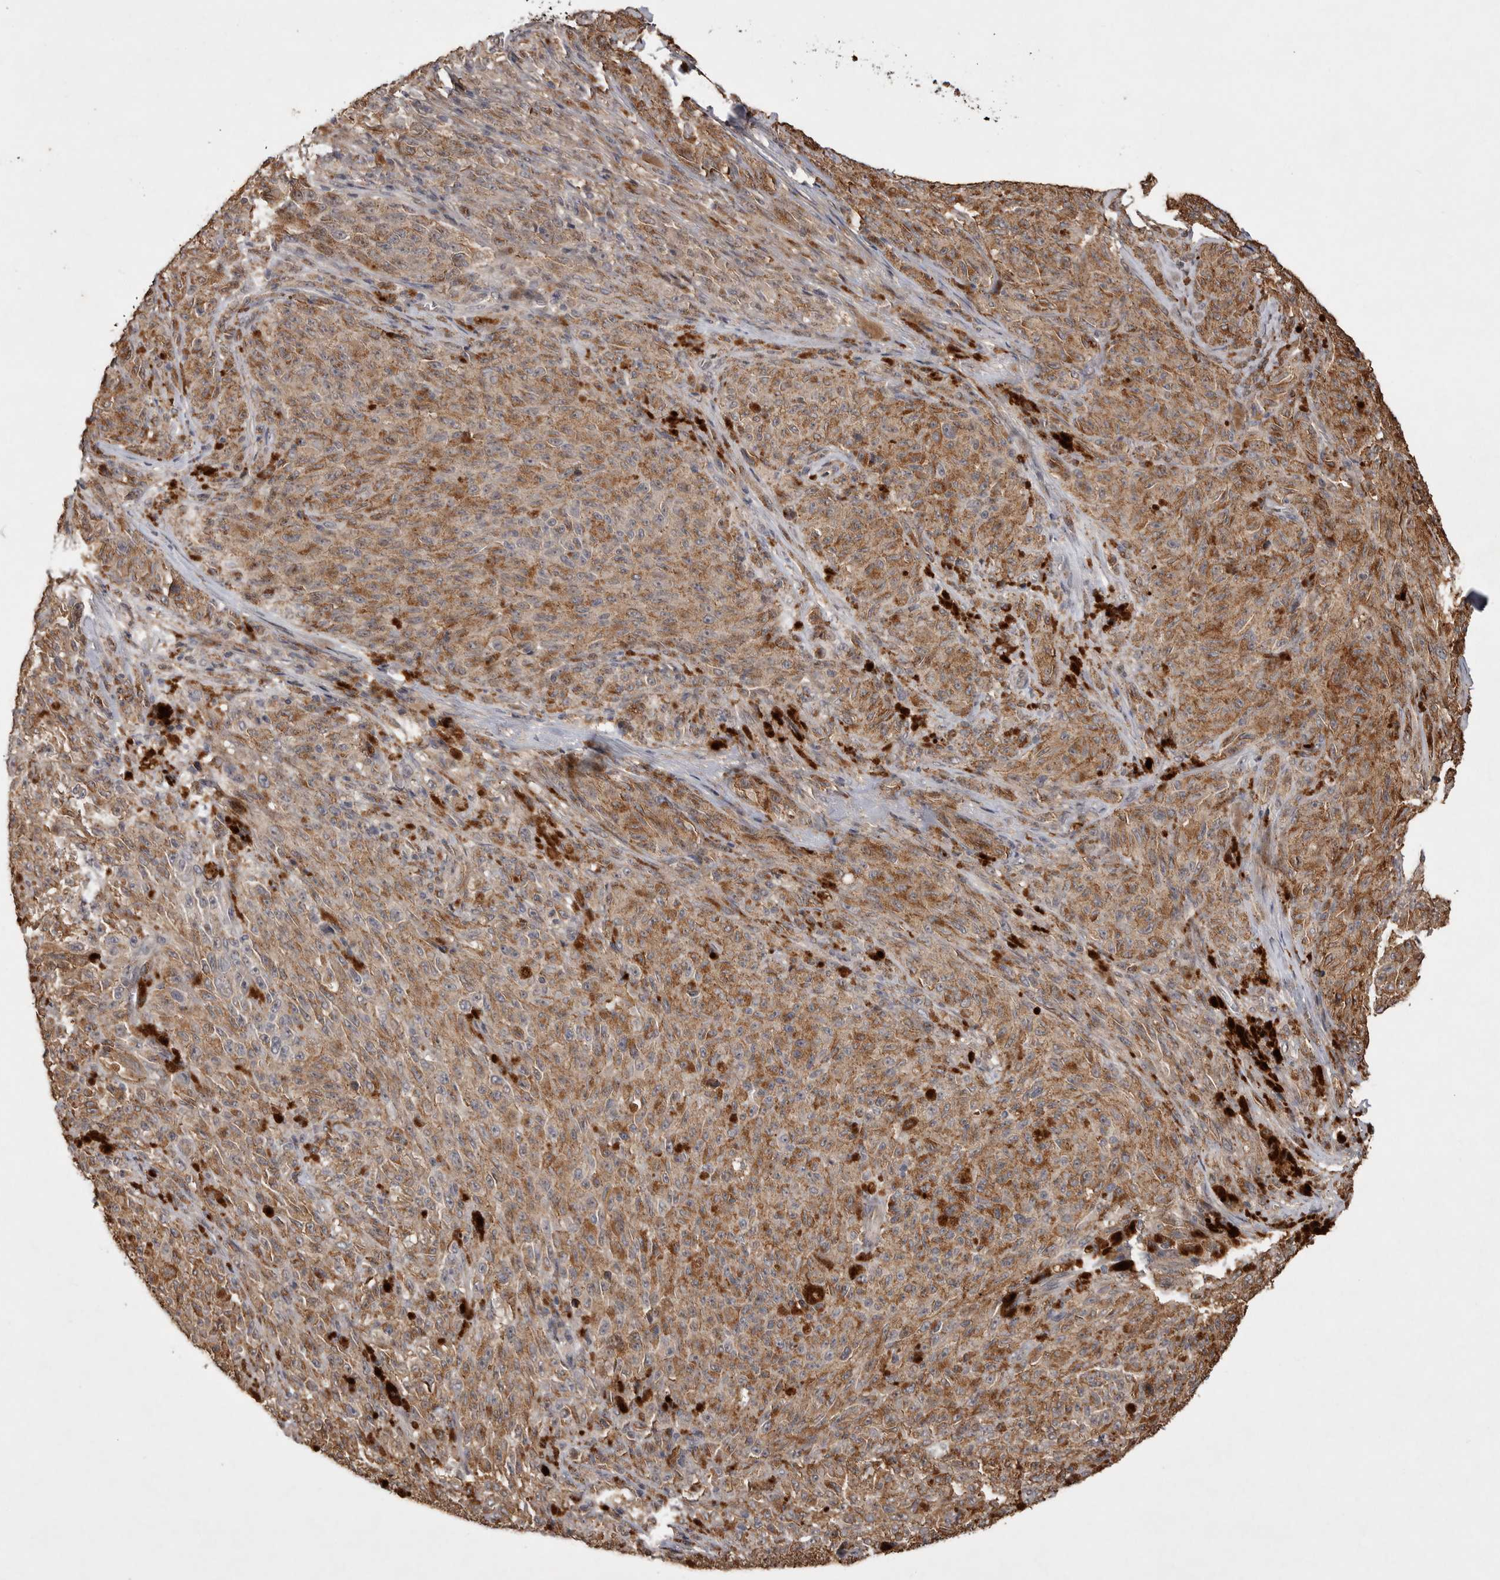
{"staining": {"intensity": "moderate", "quantity": ">75%", "location": "cytoplasmic/membranous"}, "tissue": "melanoma", "cell_type": "Tumor cells", "image_type": "cancer", "snomed": [{"axis": "morphology", "description": "Malignant melanoma, NOS"}, {"axis": "topography", "description": "Skin"}], "caption": "Immunohistochemistry (IHC) histopathology image of human melanoma stained for a protein (brown), which demonstrates medium levels of moderate cytoplasmic/membranous expression in approximately >75% of tumor cells.", "gene": "VN1R4", "patient": {"sex": "female", "age": 82}}